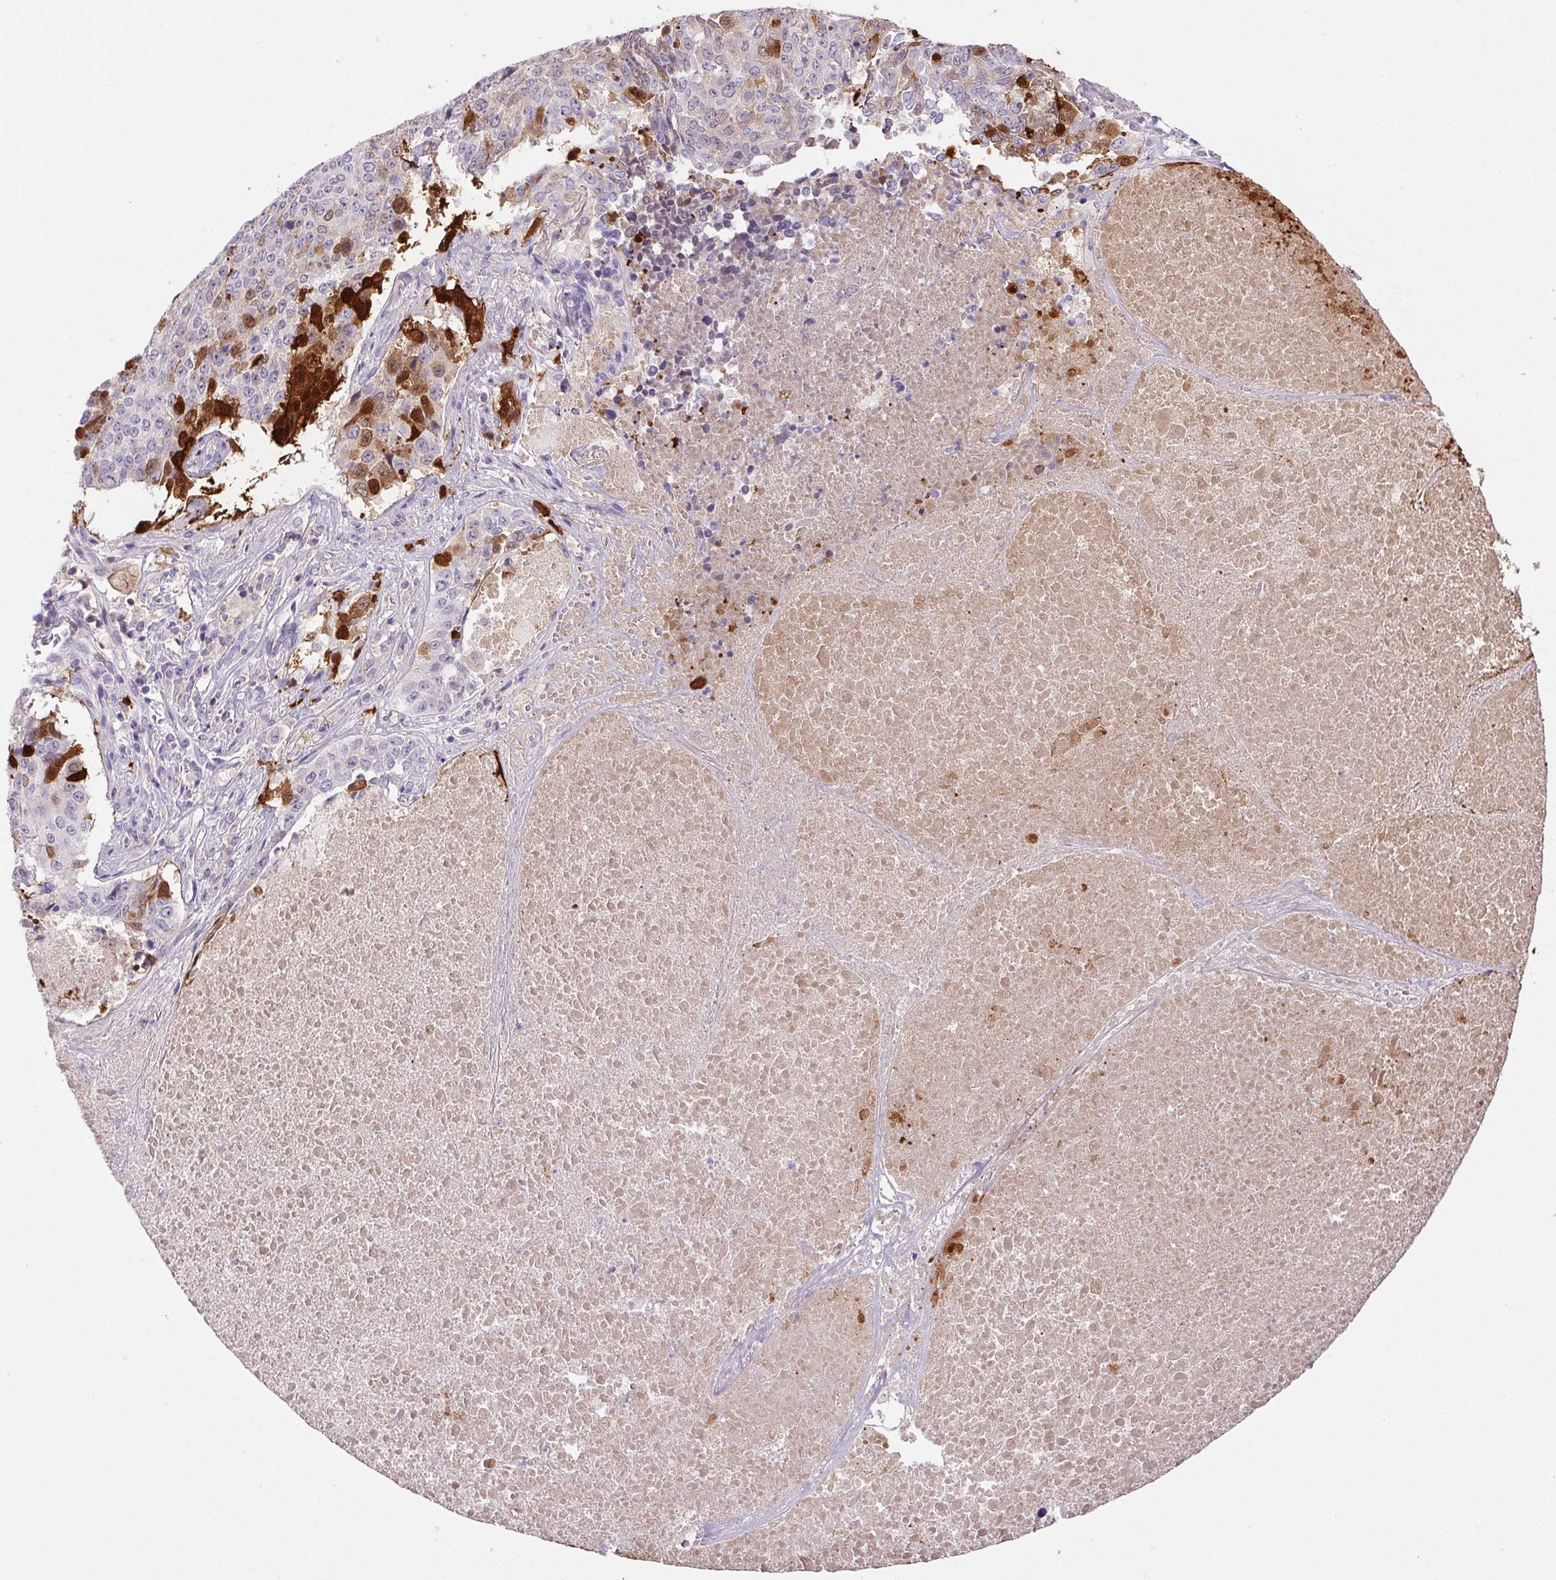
{"staining": {"intensity": "strong", "quantity": "<25%", "location": "cytoplasmic/membranous,nuclear"}, "tissue": "lung cancer", "cell_type": "Tumor cells", "image_type": "cancer", "snomed": [{"axis": "morphology", "description": "Normal tissue, NOS"}, {"axis": "morphology", "description": "Squamous cell carcinoma, NOS"}, {"axis": "topography", "description": "Bronchus"}, {"axis": "topography", "description": "Lung"}], "caption": "Immunohistochemical staining of human lung squamous cell carcinoma reveals medium levels of strong cytoplasmic/membranous and nuclear protein staining in approximately <25% of tumor cells. Nuclei are stained in blue.", "gene": "S100A2", "patient": {"sex": "male", "age": 64}}